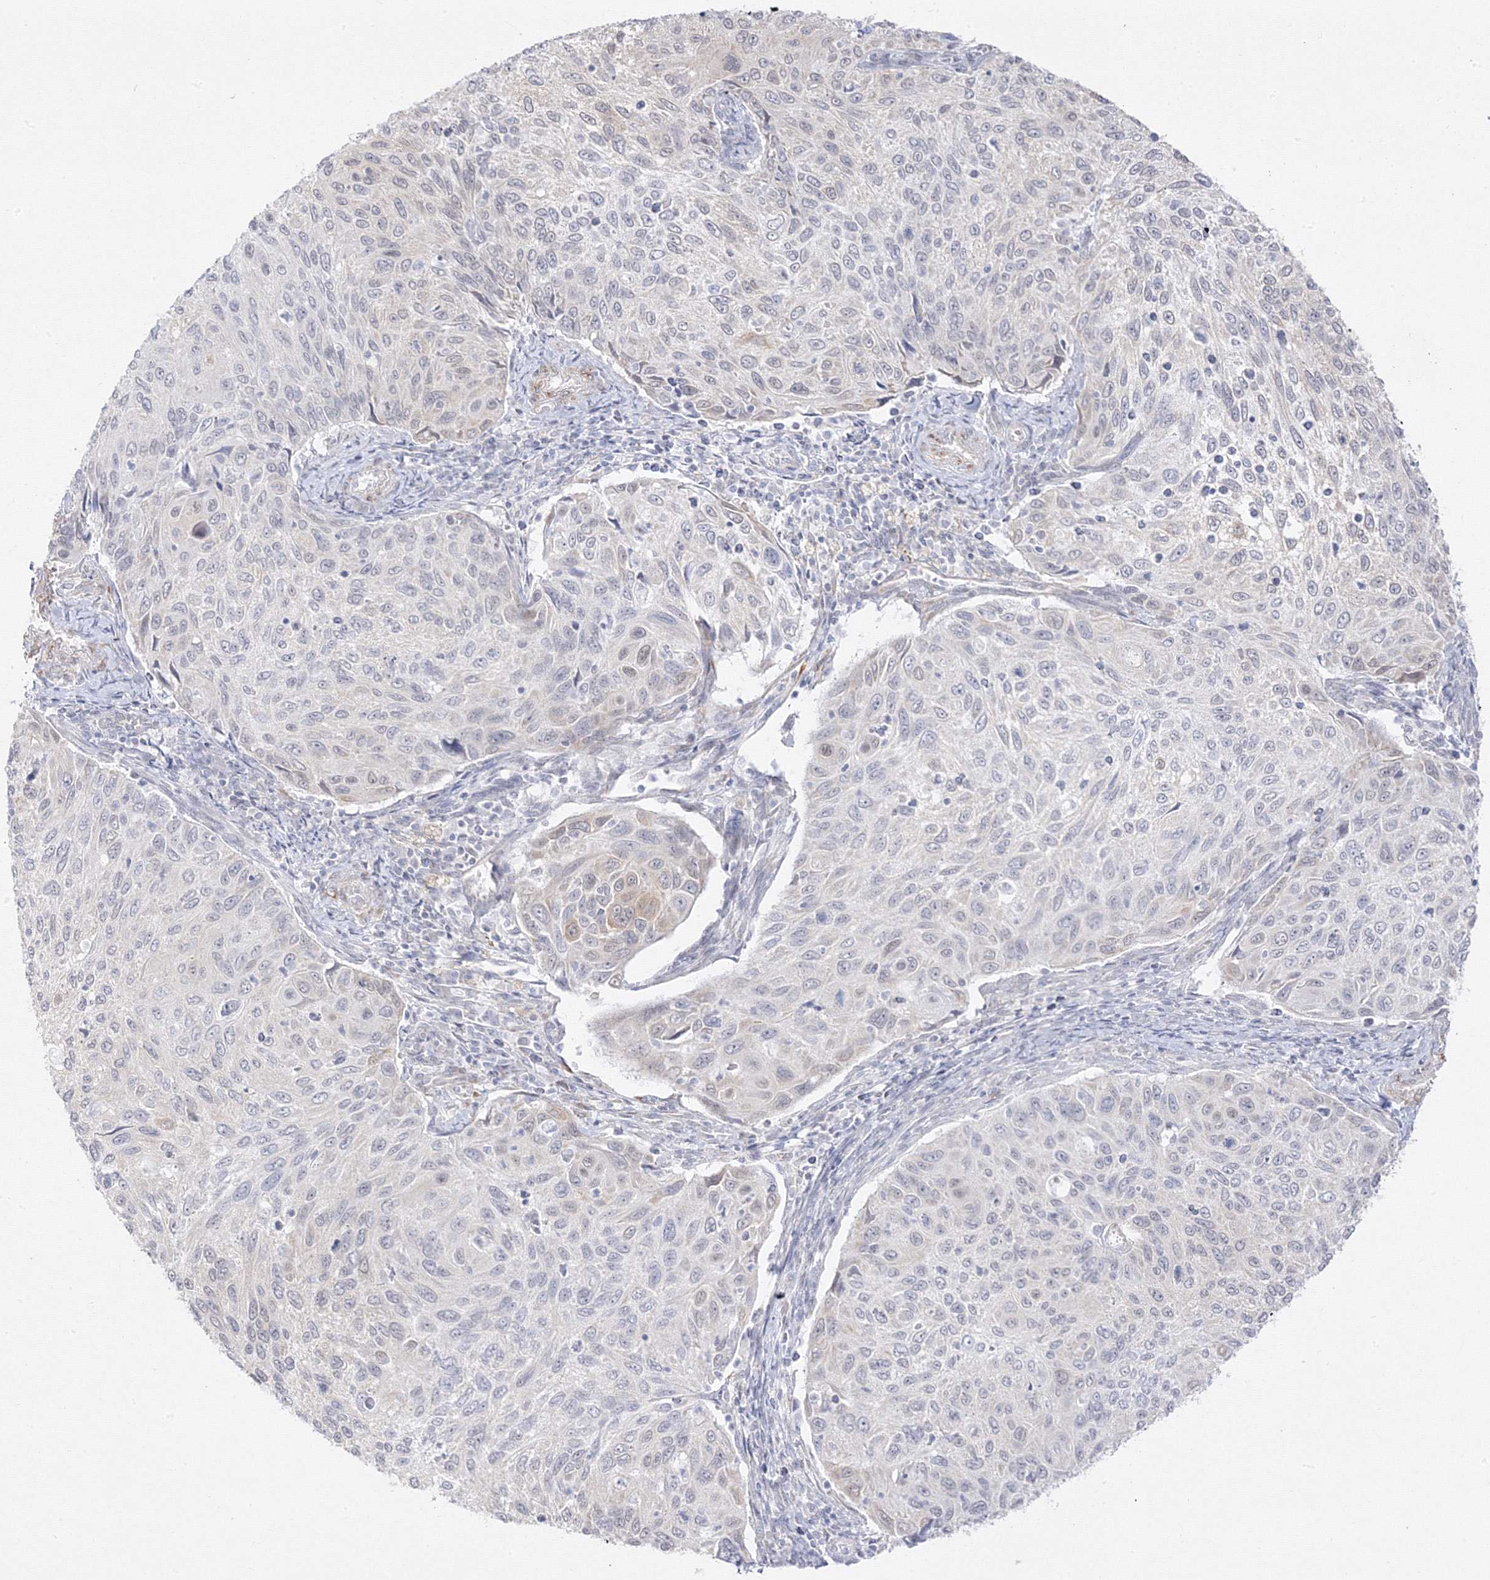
{"staining": {"intensity": "negative", "quantity": "none", "location": "none"}, "tissue": "cervical cancer", "cell_type": "Tumor cells", "image_type": "cancer", "snomed": [{"axis": "morphology", "description": "Squamous cell carcinoma, NOS"}, {"axis": "topography", "description": "Cervix"}], "caption": "A high-resolution micrograph shows IHC staining of cervical squamous cell carcinoma, which shows no significant positivity in tumor cells.", "gene": "C2CD2", "patient": {"sex": "female", "age": 70}}